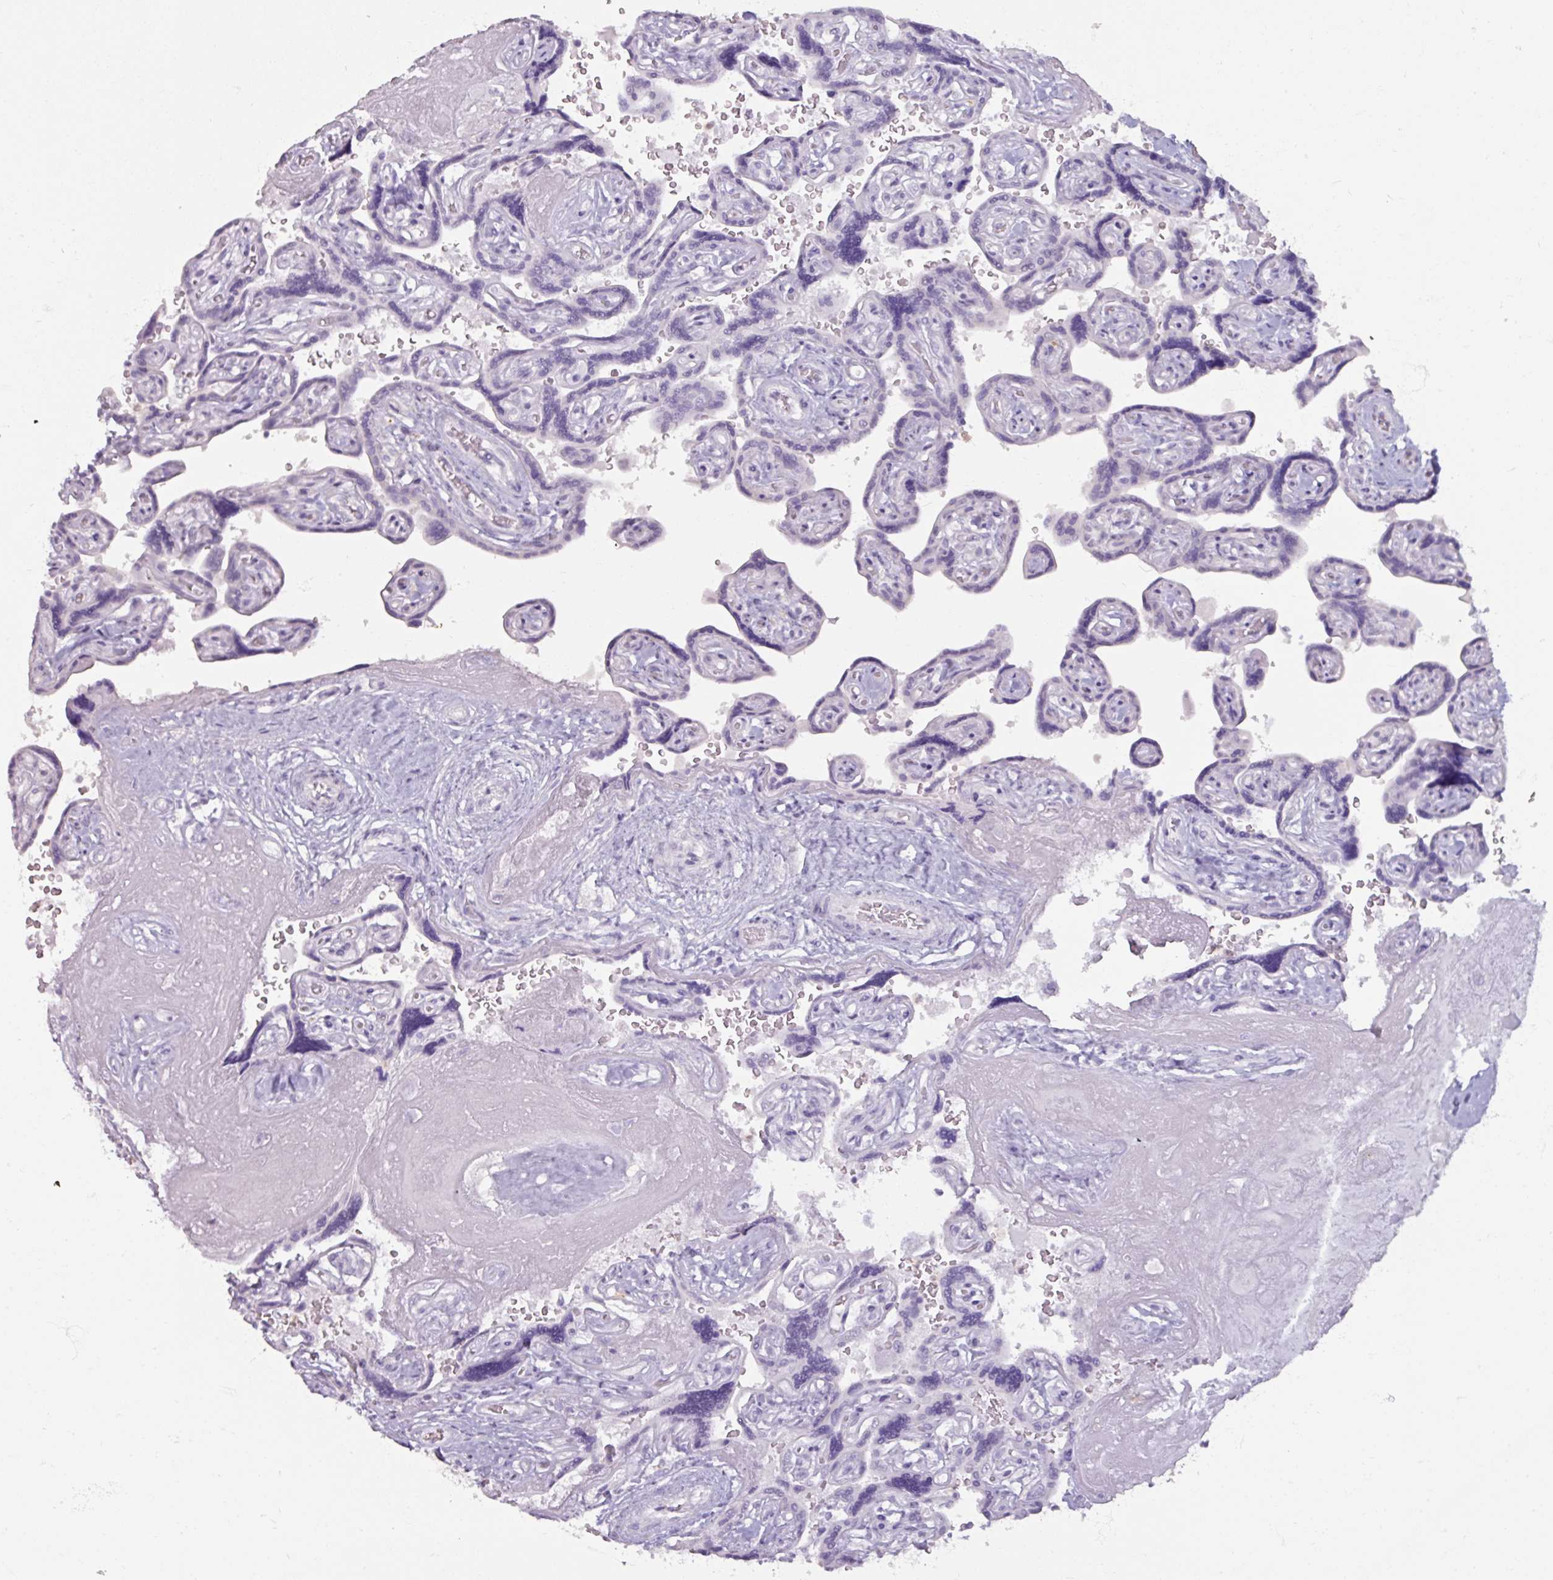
{"staining": {"intensity": "negative", "quantity": "none", "location": "none"}, "tissue": "placenta", "cell_type": "Trophoblastic cells", "image_type": "normal", "snomed": [{"axis": "morphology", "description": "Normal tissue, NOS"}, {"axis": "topography", "description": "Placenta"}], "caption": "The IHC histopathology image has no significant staining in trophoblastic cells of placenta. (DAB immunohistochemistry (IHC) visualized using brightfield microscopy, high magnification).", "gene": "ARG1", "patient": {"sex": "female", "age": 32}}